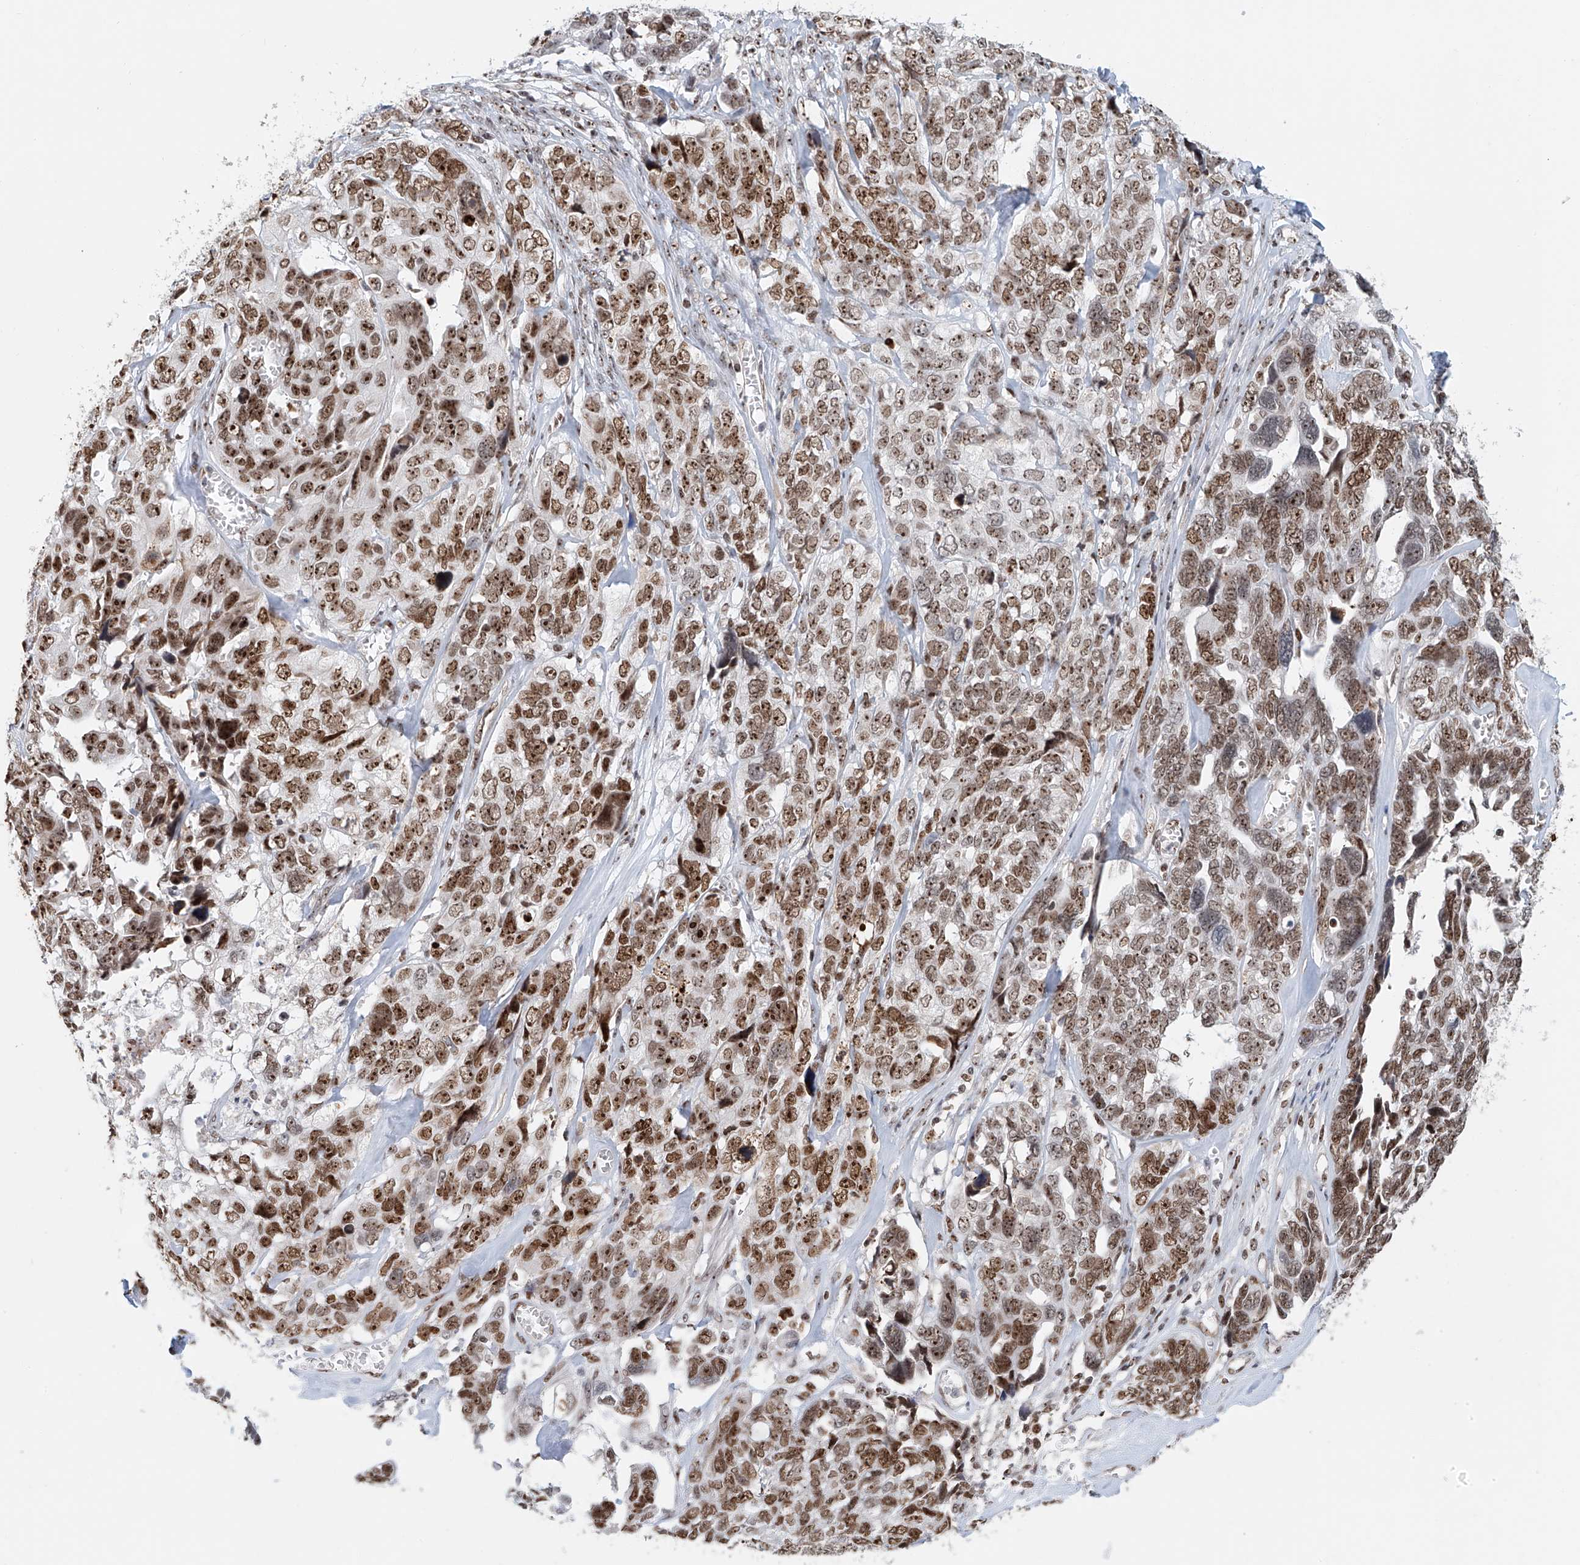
{"staining": {"intensity": "moderate", "quantity": ">75%", "location": "nuclear"}, "tissue": "ovarian cancer", "cell_type": "Tumor cells", "image_type": "cancer", "snomed": [{"axis": "morphology", "description": "Cystadenocarcinoma, serous, NOS"}, {"axis": "topography", "description": "Ovary"}], "caption": "Ovarian serous cystadenocarcinoma tissue displays moderate nuclear expression in approximately >75% of tumor cells", "gene": "PRUNE2", "patient": {"sex": "female", "age": 79}}